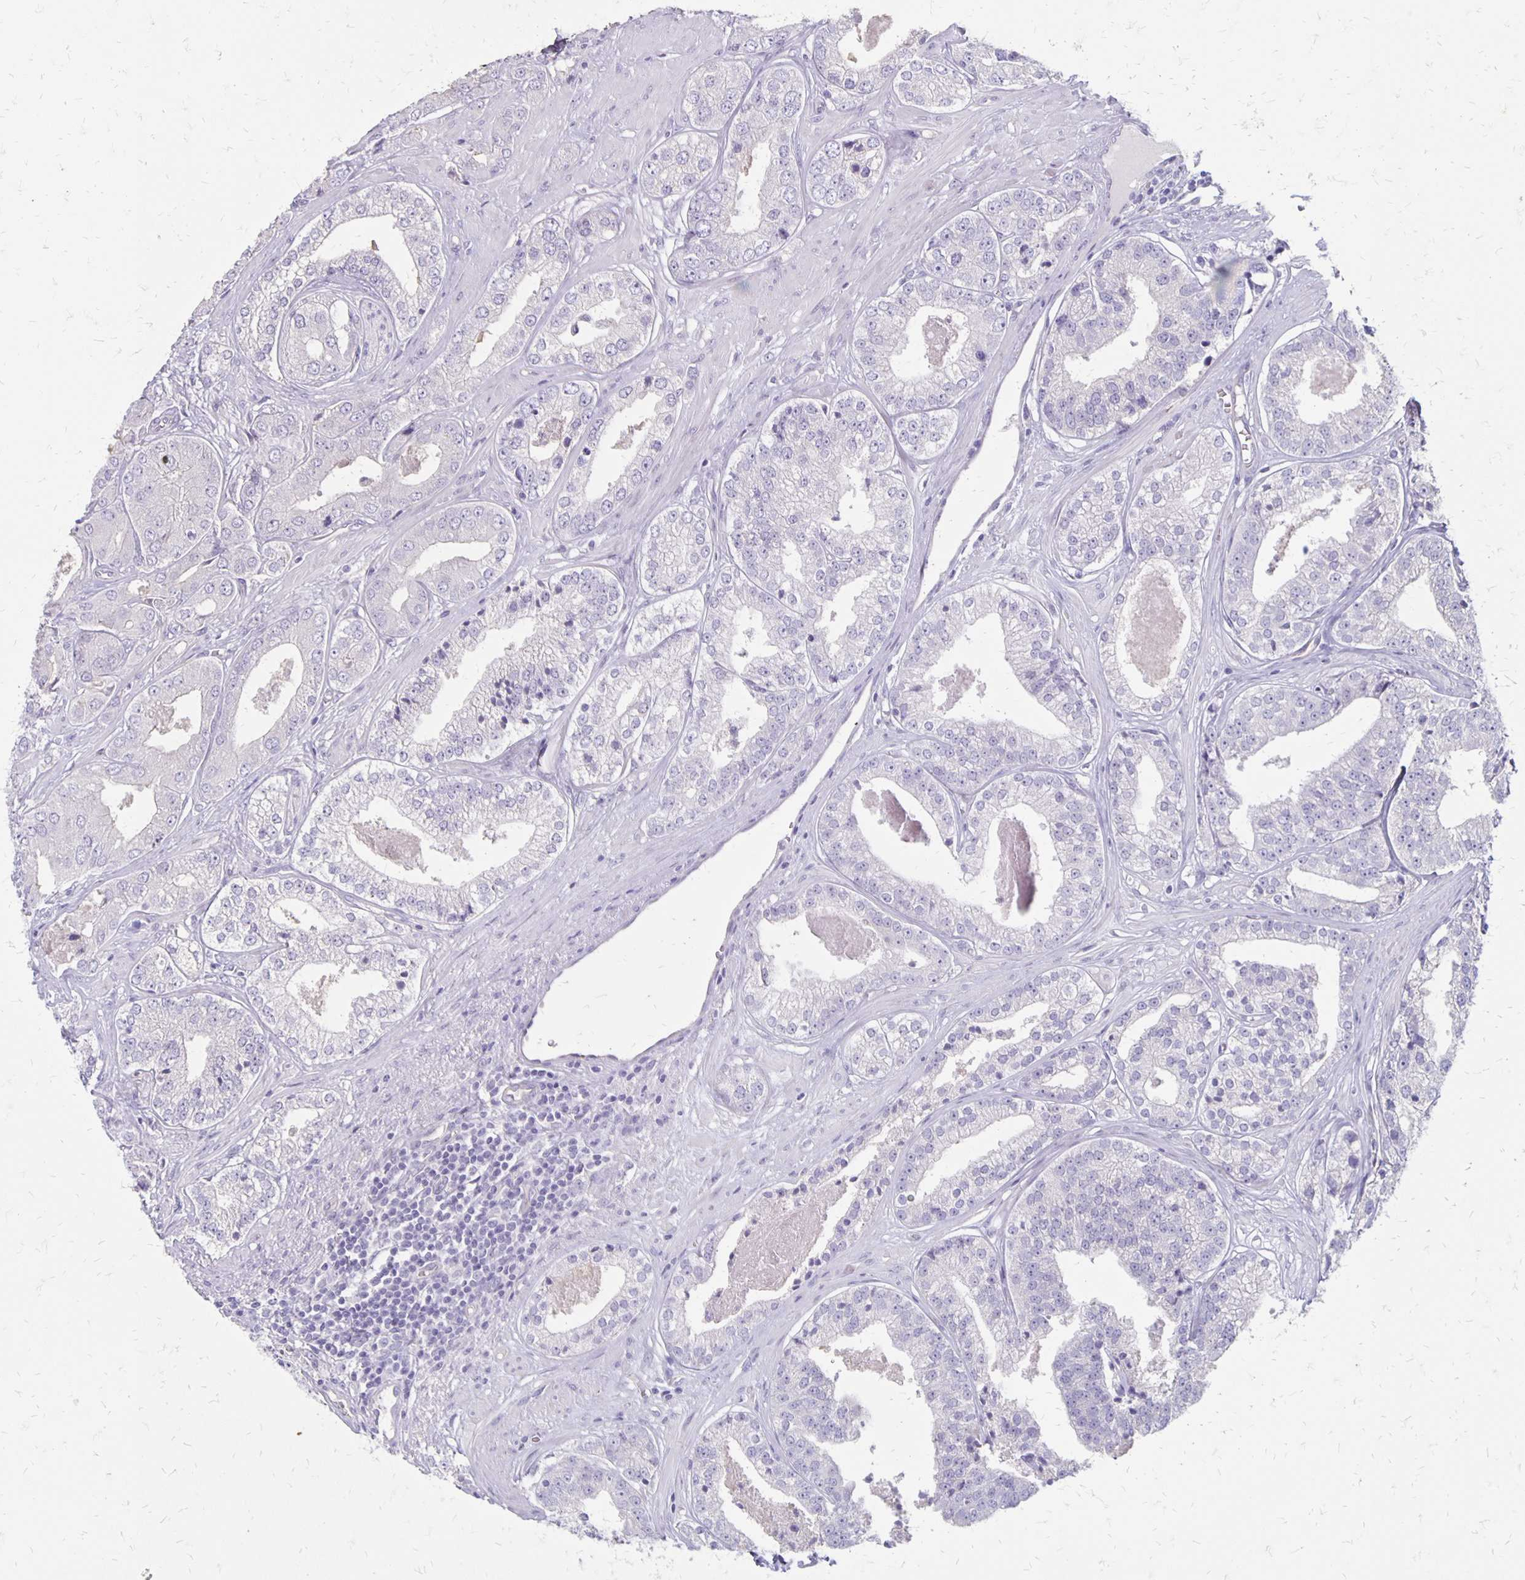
{"staining": {"intensity": "negative", "quantity": "none", "location": "none"}, "tissue": "prostate cancer", "cell_type": "Tumor cells", "image_type": "cancer", "snomed": [{"axis": "morphology", "description": "Adenocarcinoma, Low grade"}, {"axis": "topography", "description": "Prostate"}], "caption": "Prostate low-grade adenocarcinoma was stained to show a protein in brown. There is no significant staining in tumor cells.", "gene": "HOMER1", "patient": {"sex": "male", "age": 60}}